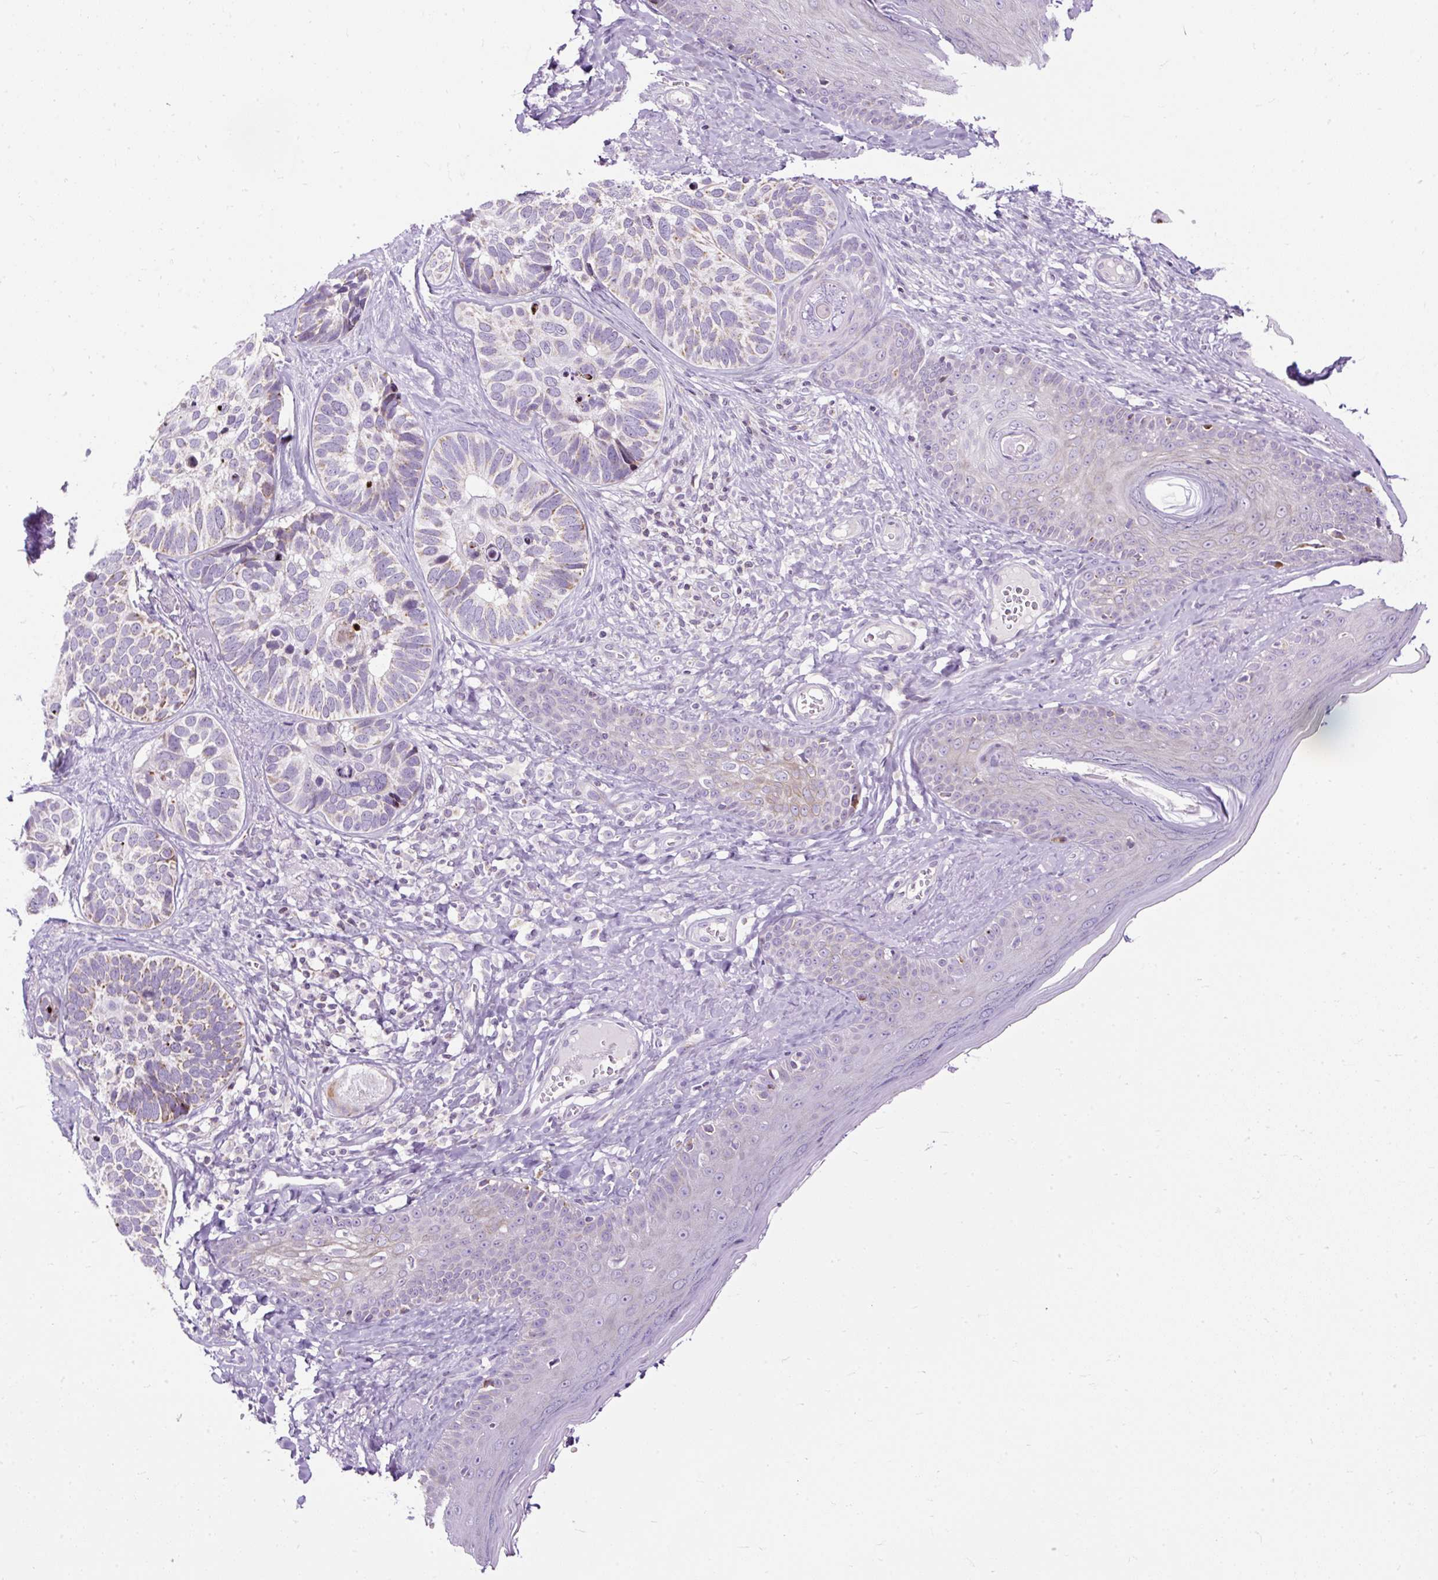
{"staining": {"intensity": "moderate", "quantity": "<25%", "location": "cytoplasmic/membranous"}, "tissue": "skin cancer", "cell_type": "Tumor cells", "image_type": "cancer", "snomed": [{"axis": "morphology", "description": "Basal cell carcinoma"}, {"axis": "topography", "description": "Skin"}], "caption": "A brown stain labels moderate cytoplasmic/membranous expression of a protein in human skin cancer (basal cell carcinoma) tumor cells.", "gene": "FMC1", "patient": {"sex": "male", "age": 62}}